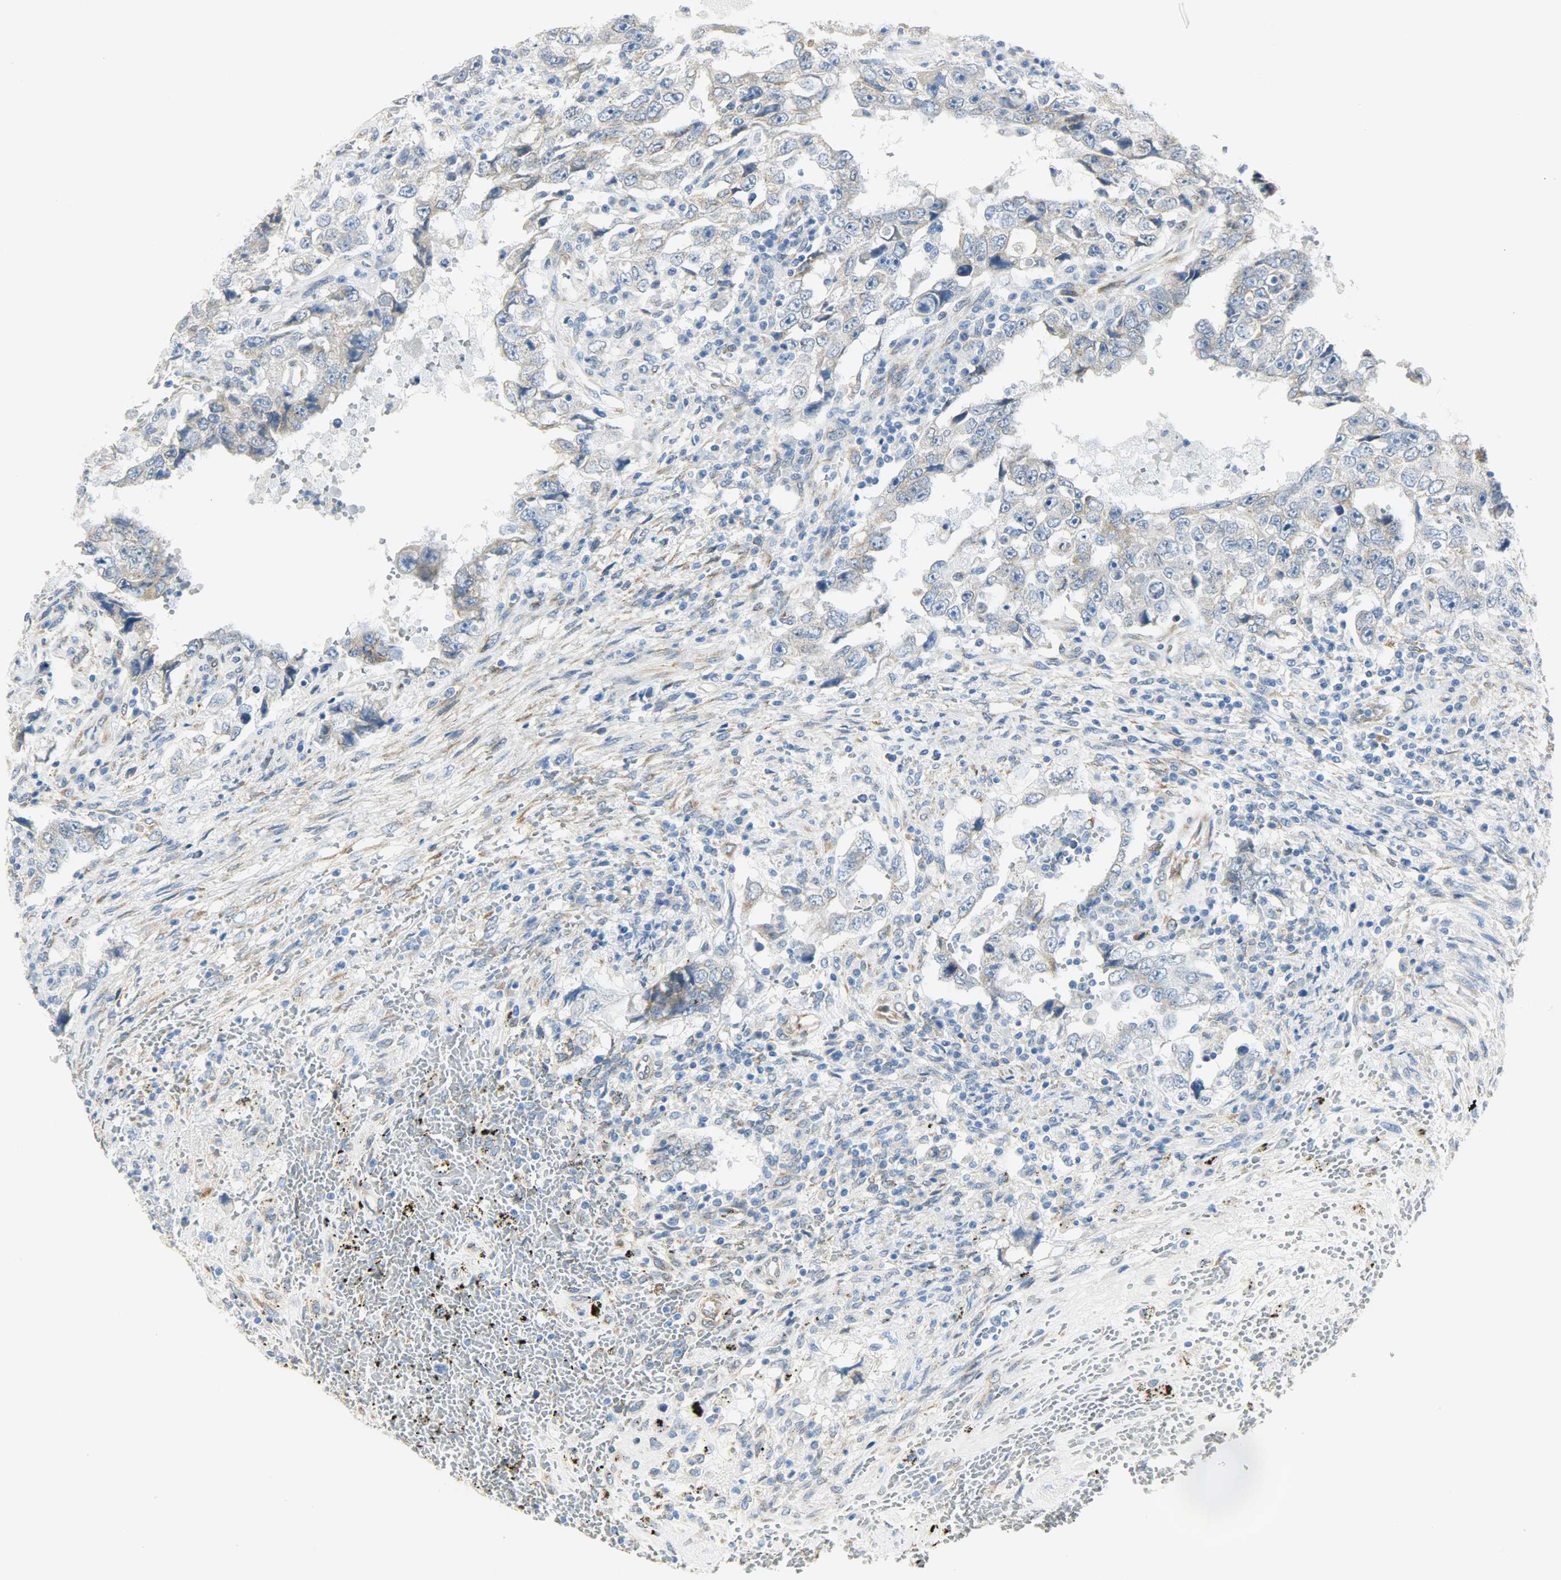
{"staining": {"intensity": "moderate", "quantity": "<25%", "location": "cytoplasmic/membranous"}, "tissue": "testis cancer", "cell_type": "Tumor cells", "image_type": "cancer", "snomed": [{"axis": "morphology", "description": "Carcinoma, Embryonal, NOS"}, {"axis": "topography", "description": "Testis"}], "caption": "The photomicrograph exhibits a brown stain indicating the presence of a protein in the cytoplasmic/membranous of tumor cells in testis cancer. (DAB (3,3'-diaminobenzidine) IHC with brightfield microscopy, high magnification).", "gene": "PKD2", "patient": {"sex": "male", "age": 26}}